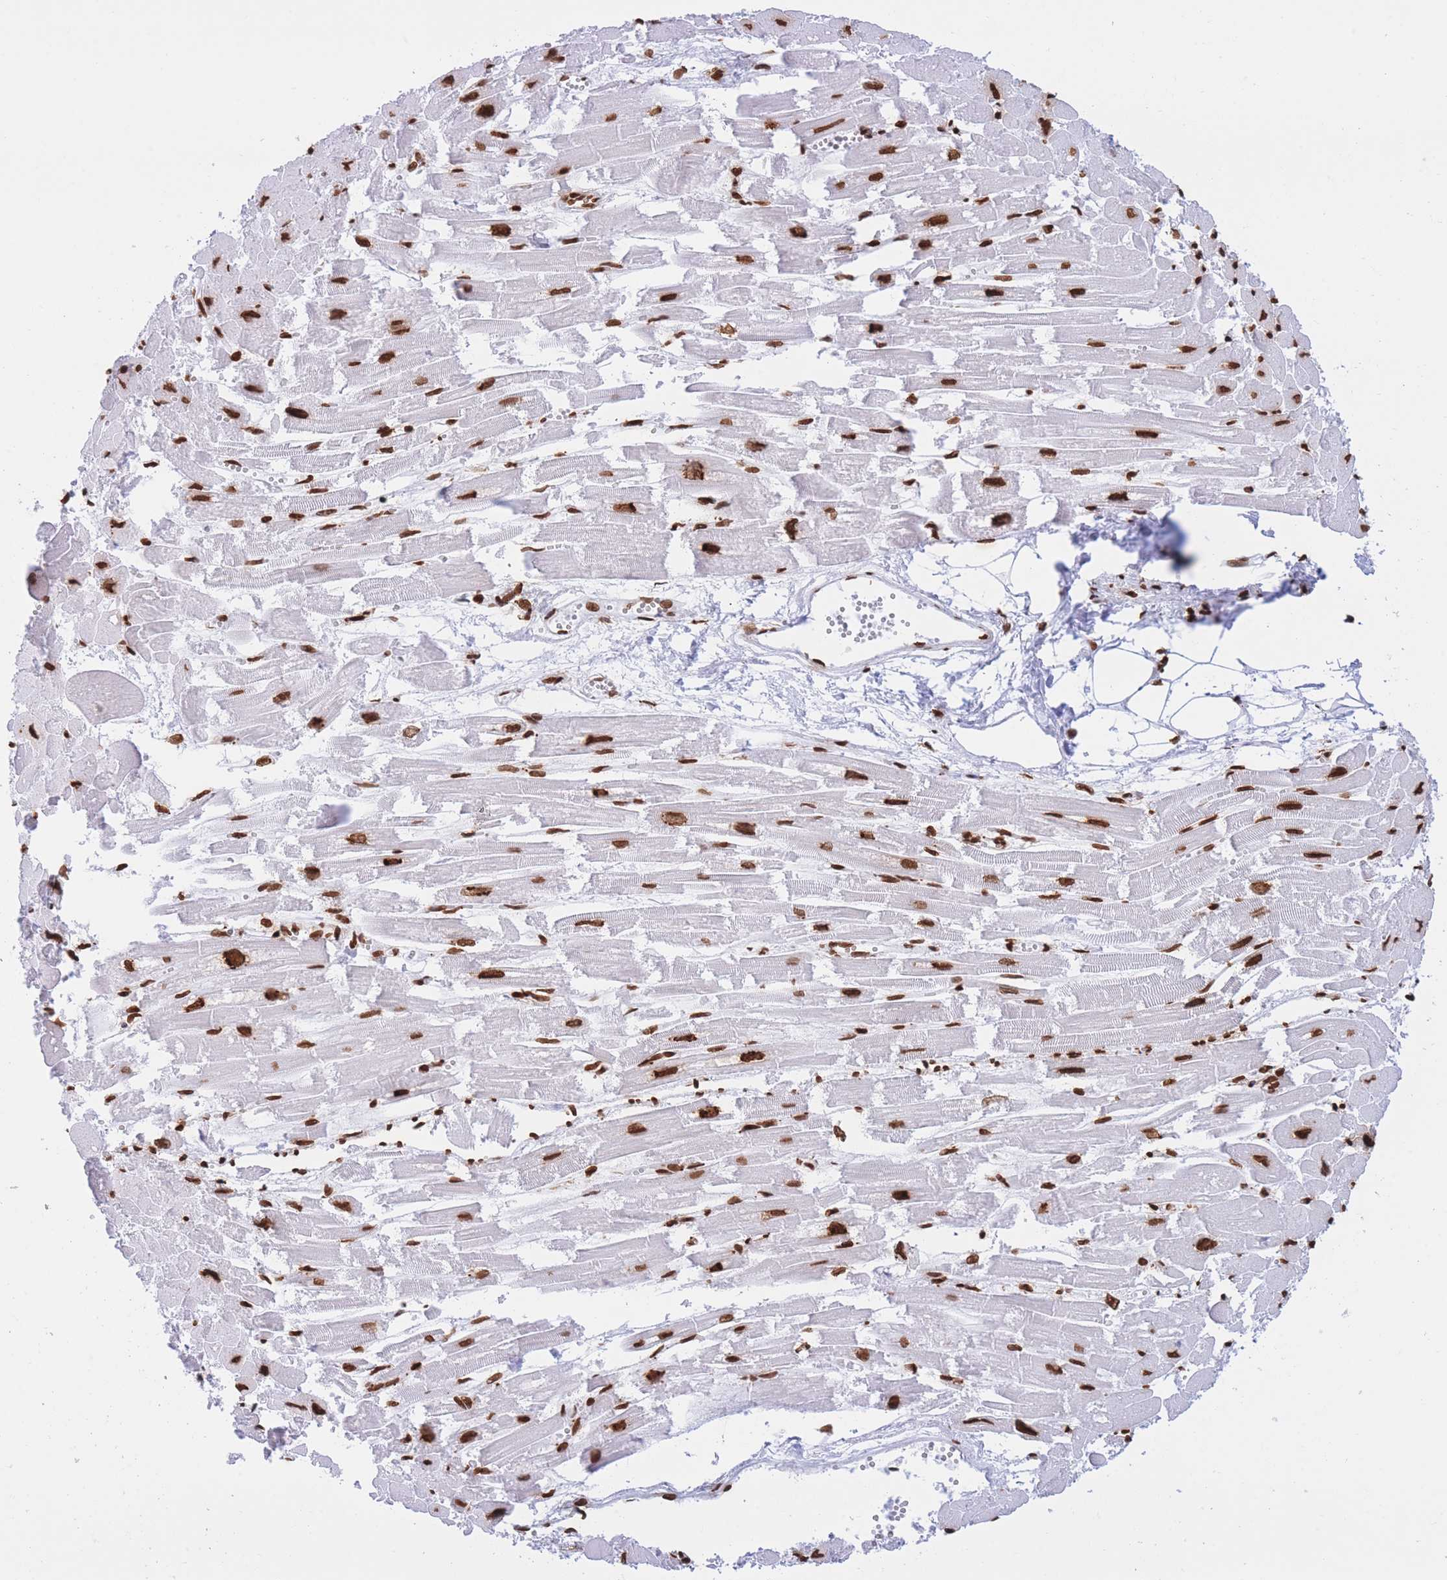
{"staining": {"intensity": "strong", "quantity": ">75%", "location": "nuclear"}, "tissue": "heart muscle", "cell_type": "Cardiomyocytes", "image_type": "normal", "snomed": [{"axis": "morphology", "description": "Normal tissue, NOS"}, {"axis": "topography", "description": "Heart"}], "caption": "Normal heart muscle exhibits strong nuclear positivity in approximately >75% of cardiomyocytes, visualized by immunohistochemistry.", "gene": "H2BC10", "patient": {"sex": "male", "age": 54}}